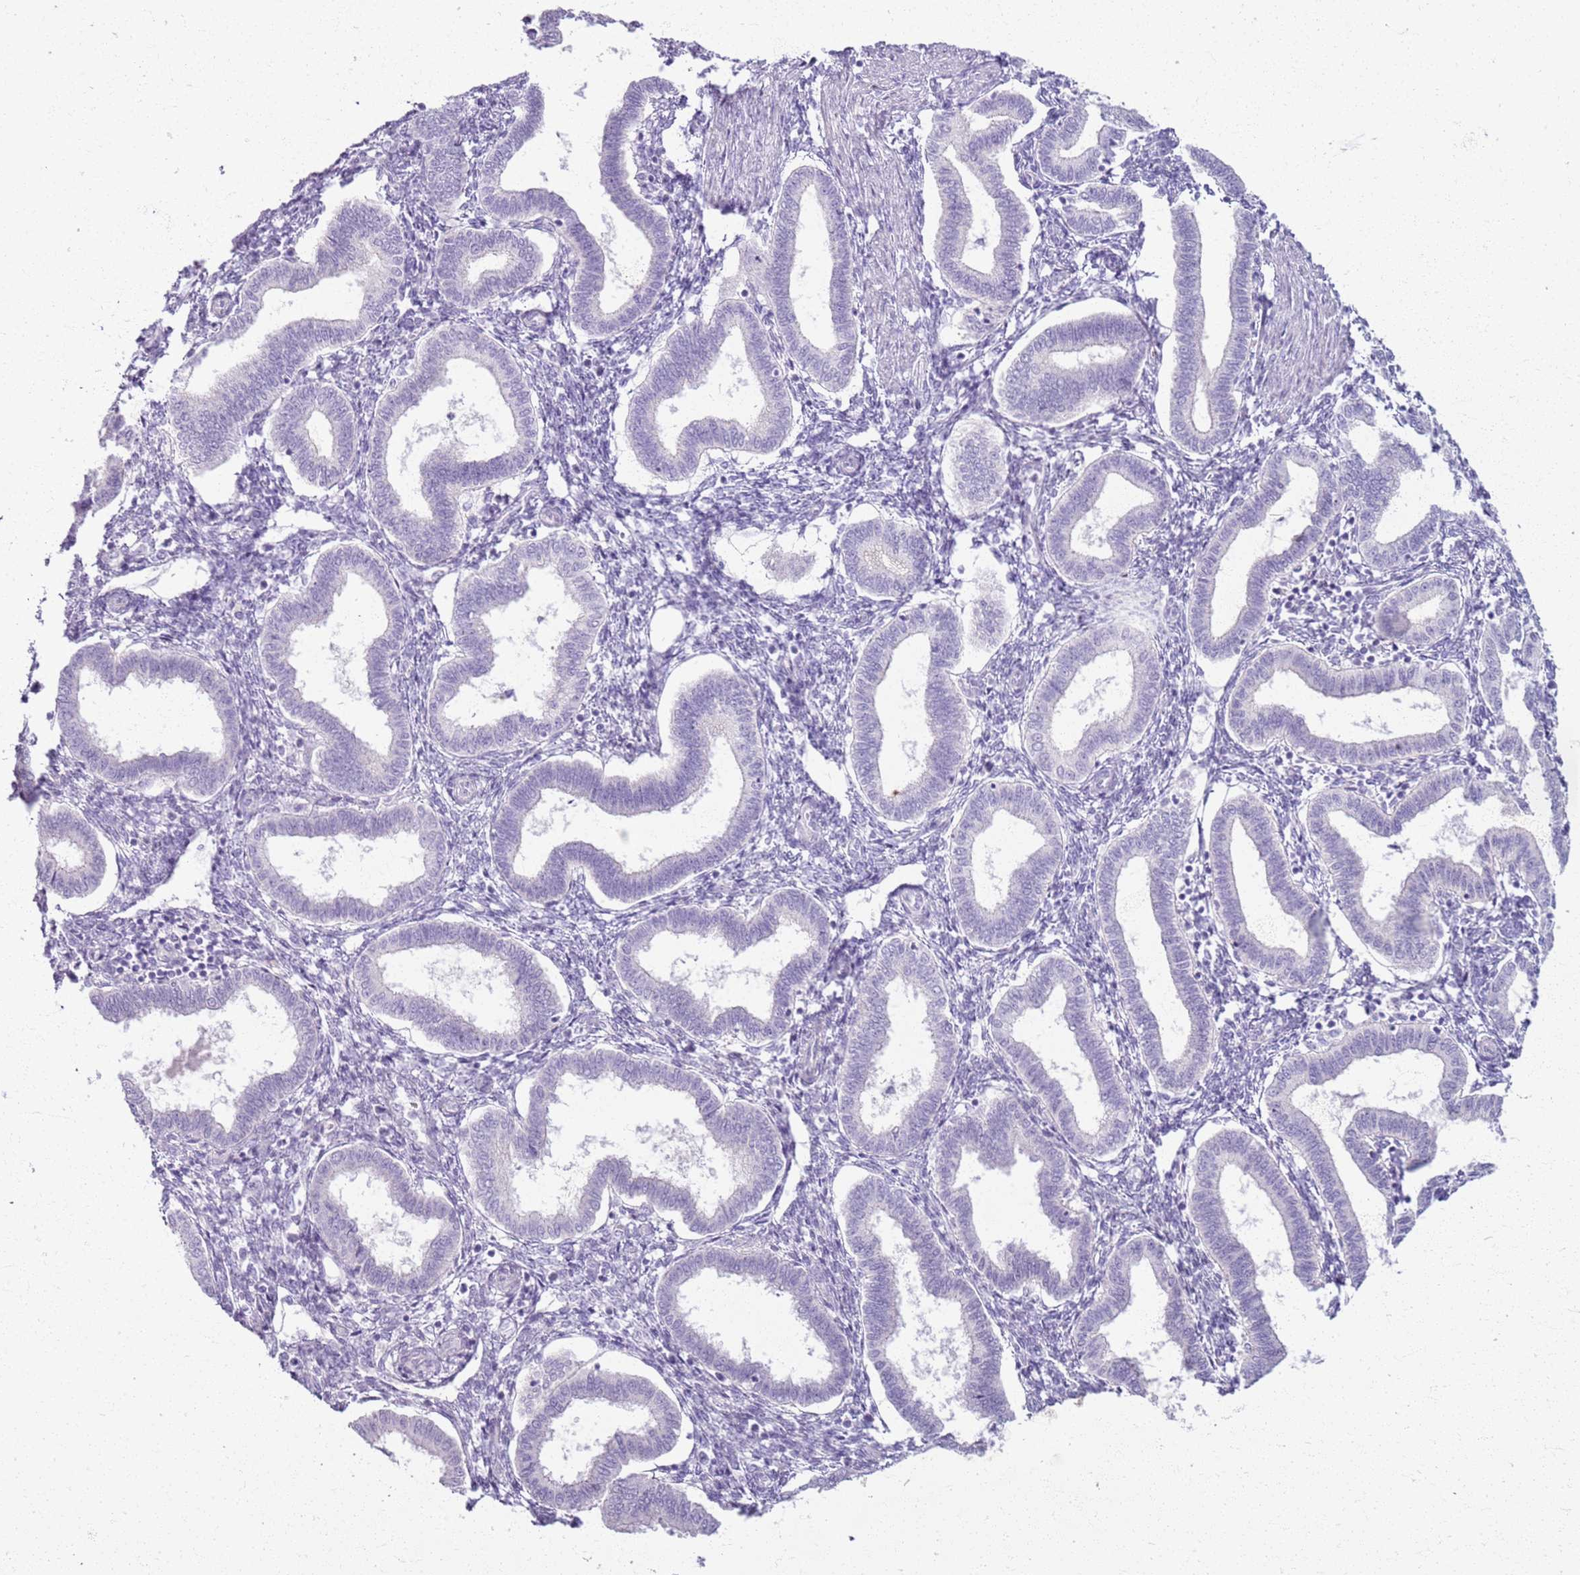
{"staining": {"intensity": "negative", "quantity": "none", "location": "none"}, "tissue": "endometrium", "cell_type": "Cells in endometrial stroma", "image_type": "normal", "snomed": [{"axis": "morphology", "description": "Normal tissue, NOS"}, {"axis": "topography", "description": "Endometrium"}], "caption": "Photomicrograph shows no protein staining in cells in endometrial stroma of benign endometrium.", "gene": "CSRP3", "patient": {"sex": "female", "age": 24}}